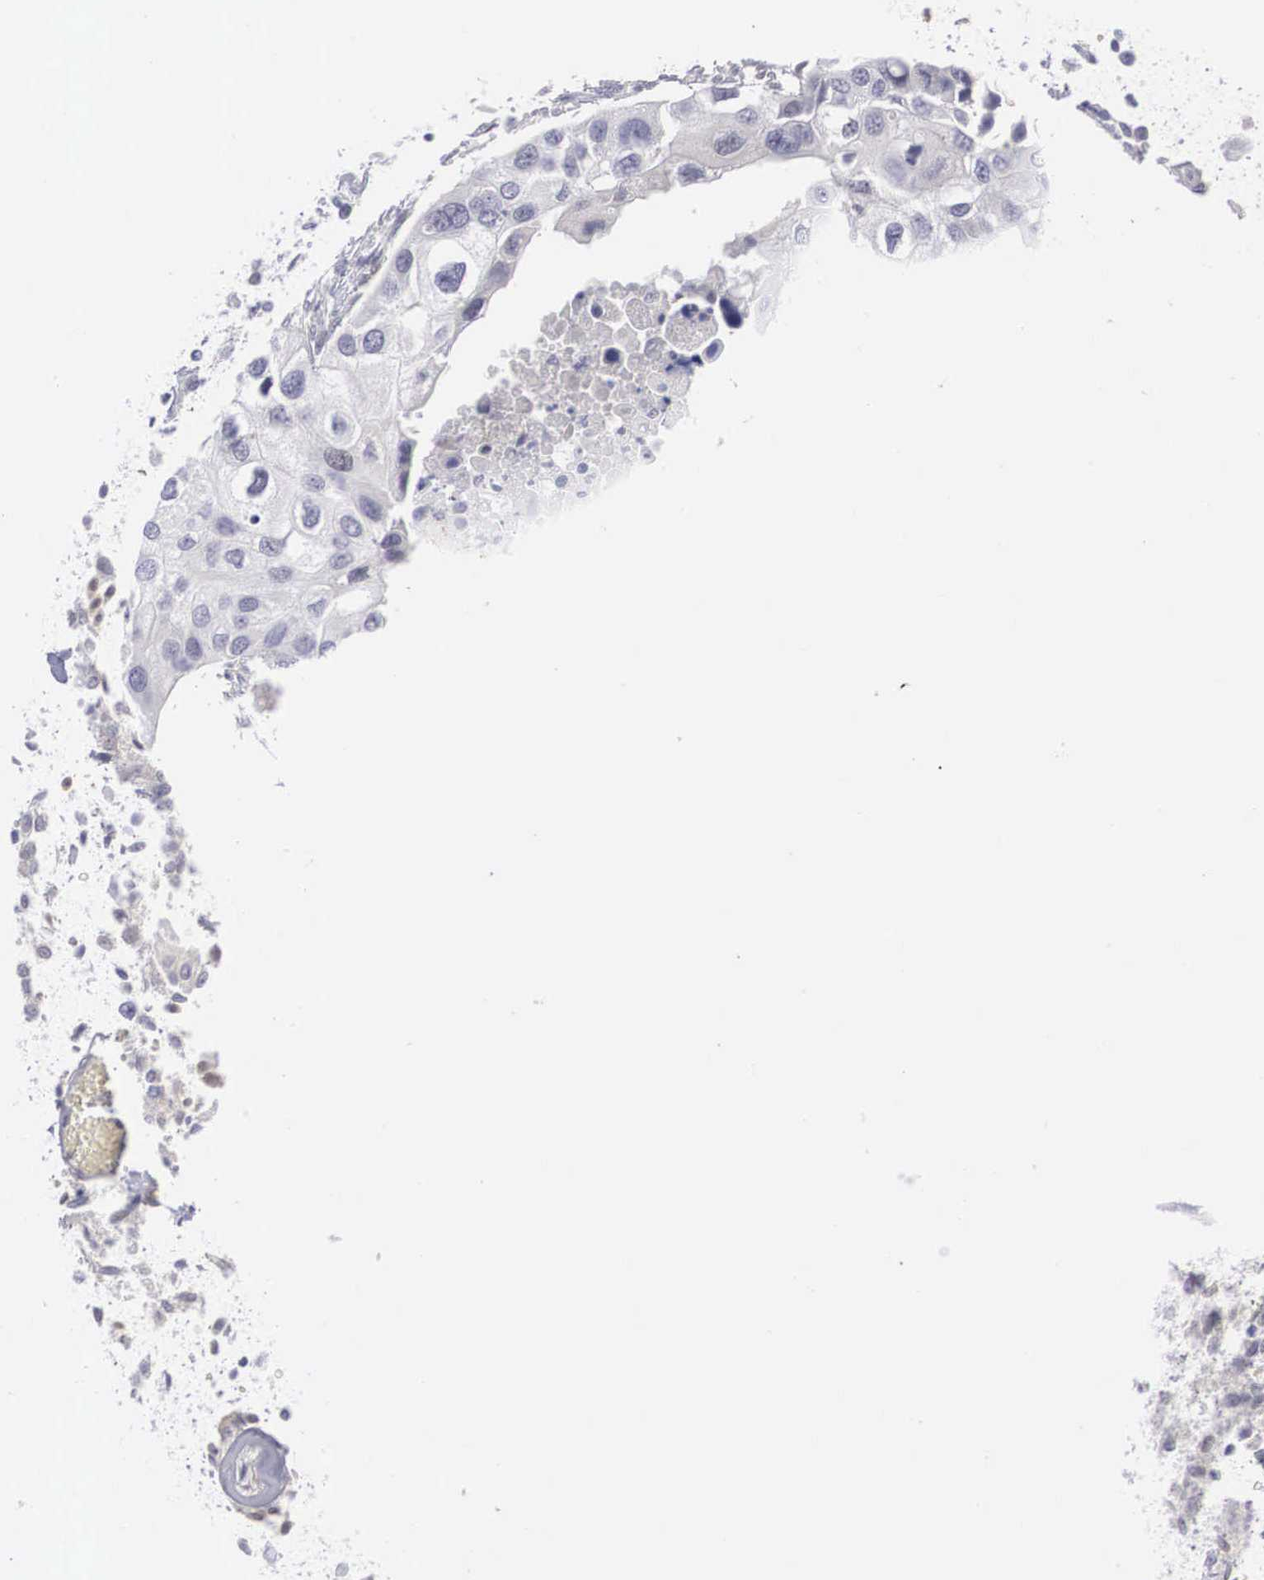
{"staining": {"intensity": "weak", "quantity": "<25%", "location": "nuclear"}, "tissue": "urothelial cancer", "cell_type": "Tumor cells", "image_type": "cancer", "snomed": [{"axis": "morphology", "description": "Urothelial carcinoma, High grade"}, {"axis": "topography", "description": "Urinary bladder"}], "caption": "Urothelial cancer was stained to show a protein in brown. There is no significant staining in tumor cells.", "gene": "RBPJ", "patient": {"sex": "male", "age": 55}}